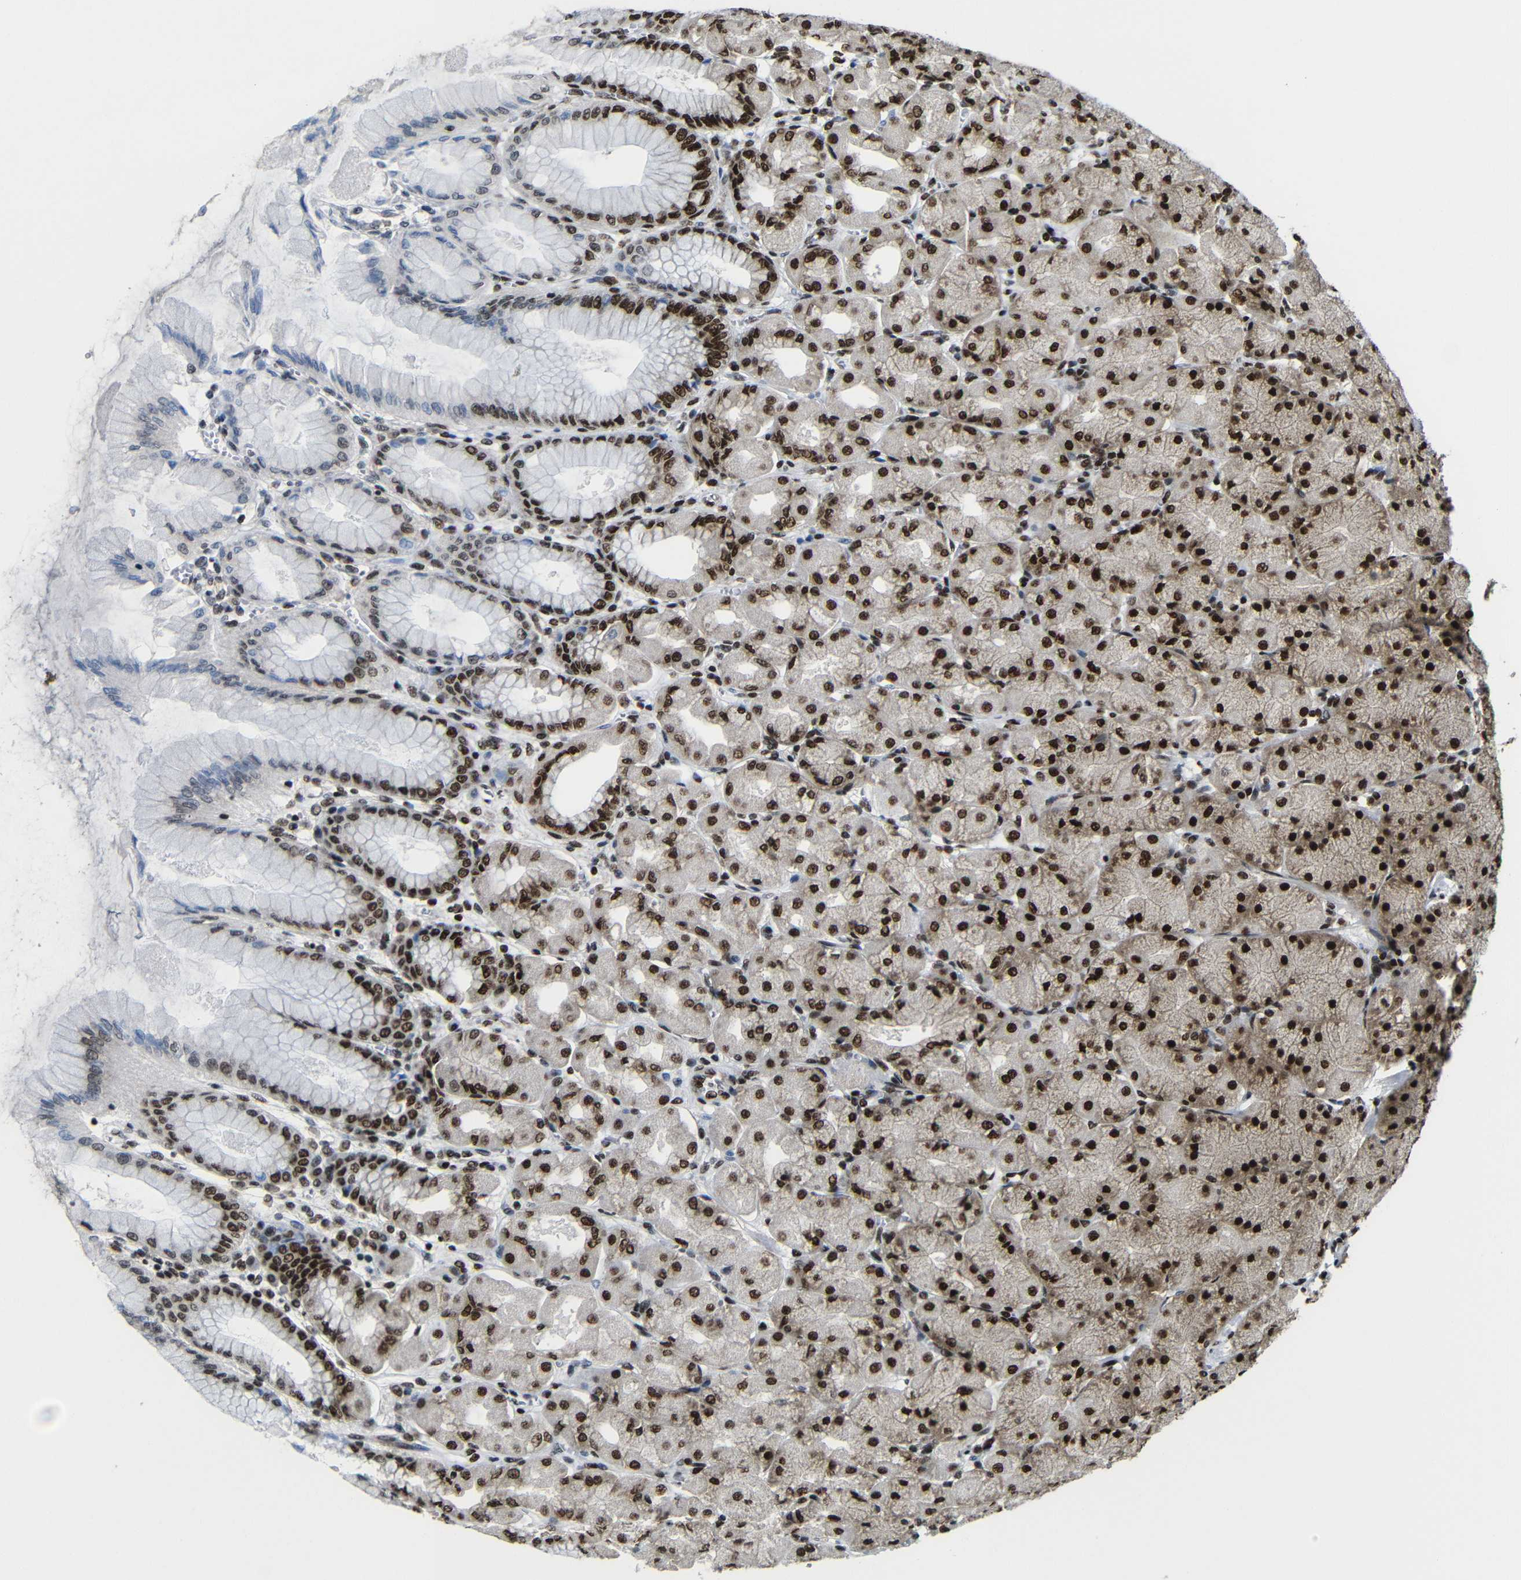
{"staining": {"intensity": "strong", "quantity": ">75%", "location": "nuclear"}, "tissue": "stomach", "cell_type": "Glandular cells", "image_type": "normal", "snomed": [{"axis": "morphology", "description": "Normal tissue, NOS"}, {"axis": "topography", "description": "Stomach, upper"}], "caption": "Human stomach stained with a brown dye demonstrates strong nuclear positive expression in approximately >75% of glandular cells.", "gene": "PTBP1", "patient": {"sex": "female", "age": 56}}